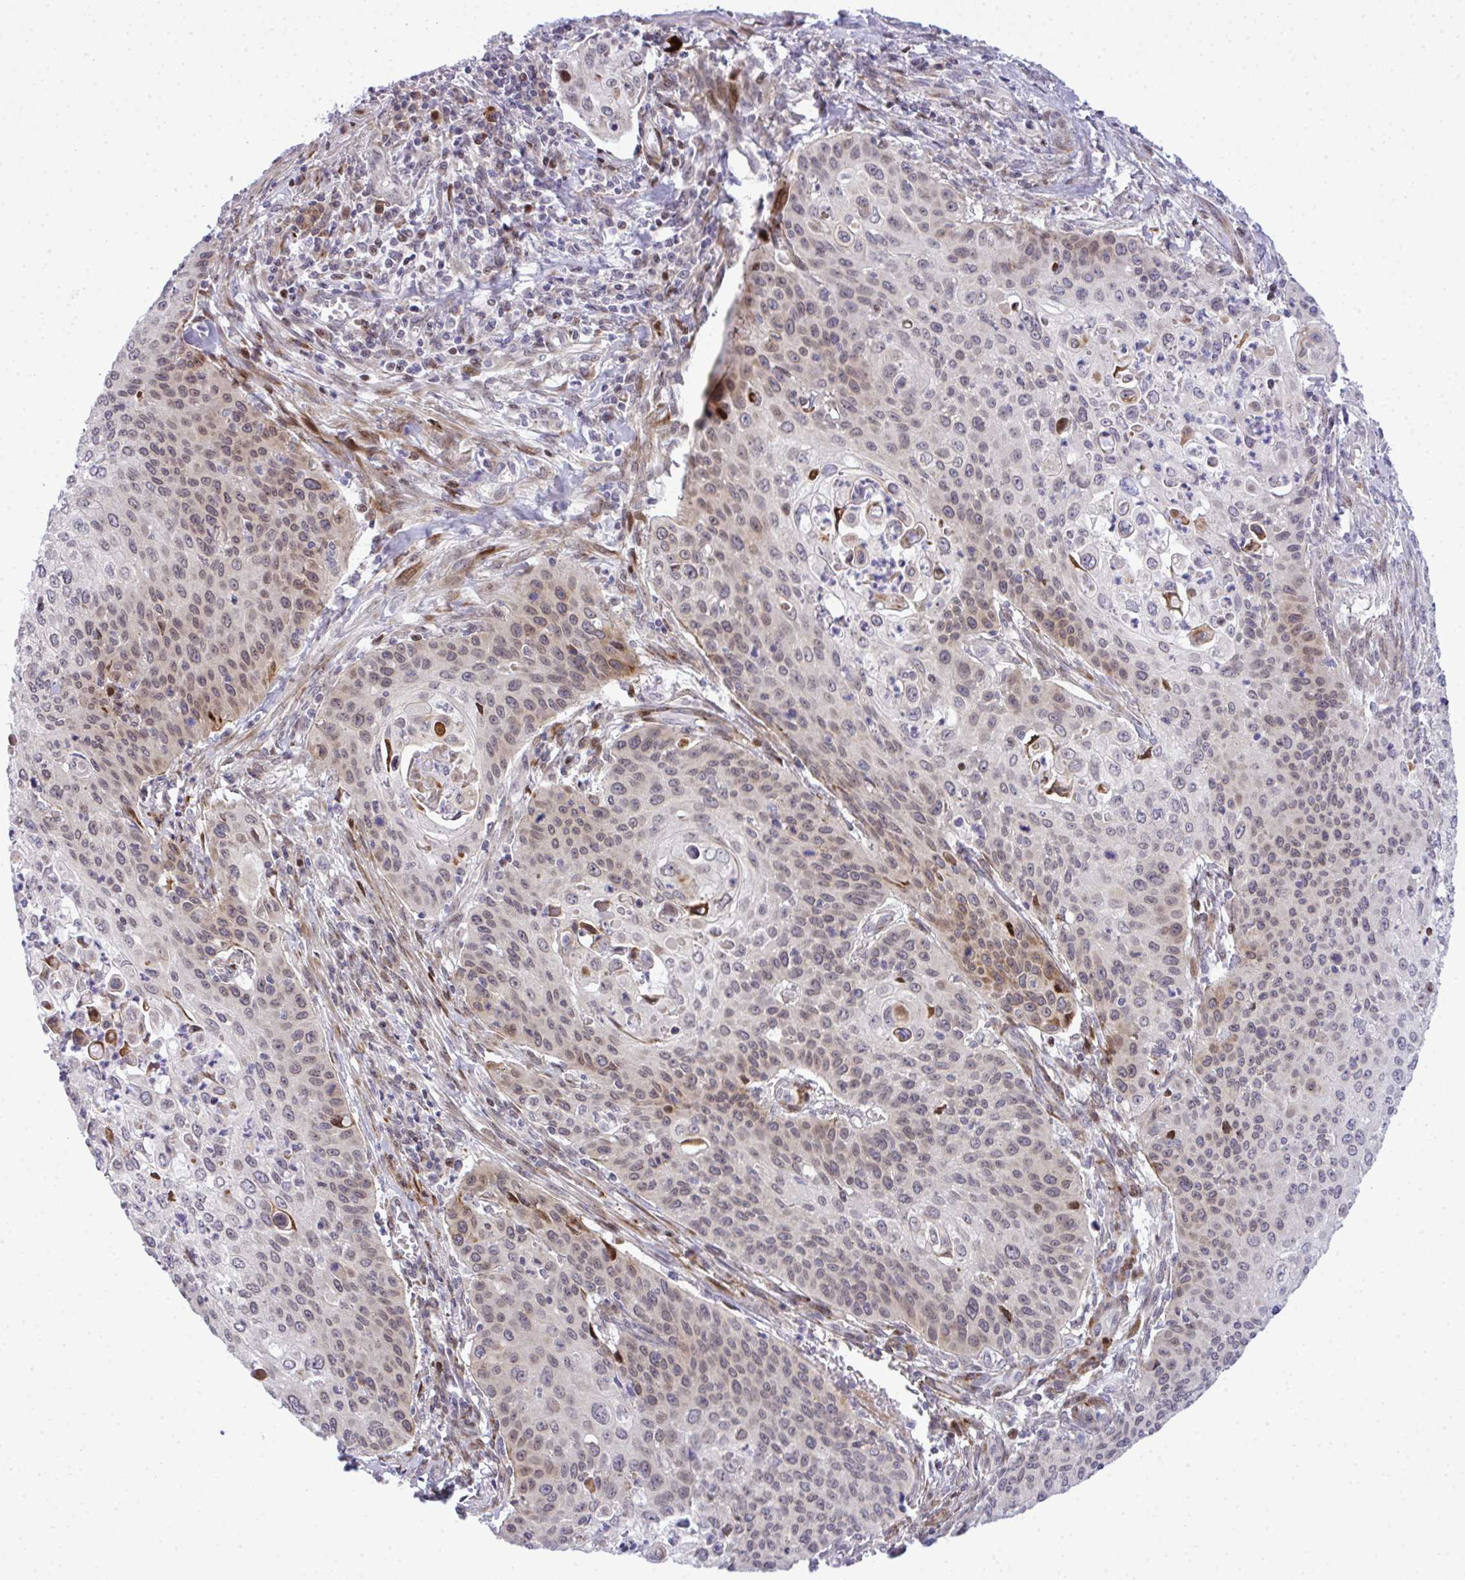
{"staining": {"intensity": "moderate", "quantity": "<25%", "location": "cytoplasmic/membranous,nuclear"}, "tissue": "cervical cancer", "cell_type": "Tumor cells", "image_type": "cancer", "snomed": [{"axis": "morphology", "description": "Squamous cell carcinoma, NOS"}, {"axis": "topography", "description": "Cervix"}], "caption": "Cervical cancer stained for a protein (brown) demonstrates moderate cytoplasmic/membranous and nuclear positive positivity in approximately <25% of tumor cells.", "gene": "CASTOR2", "patient": {"sex": "female", "age": 65}}